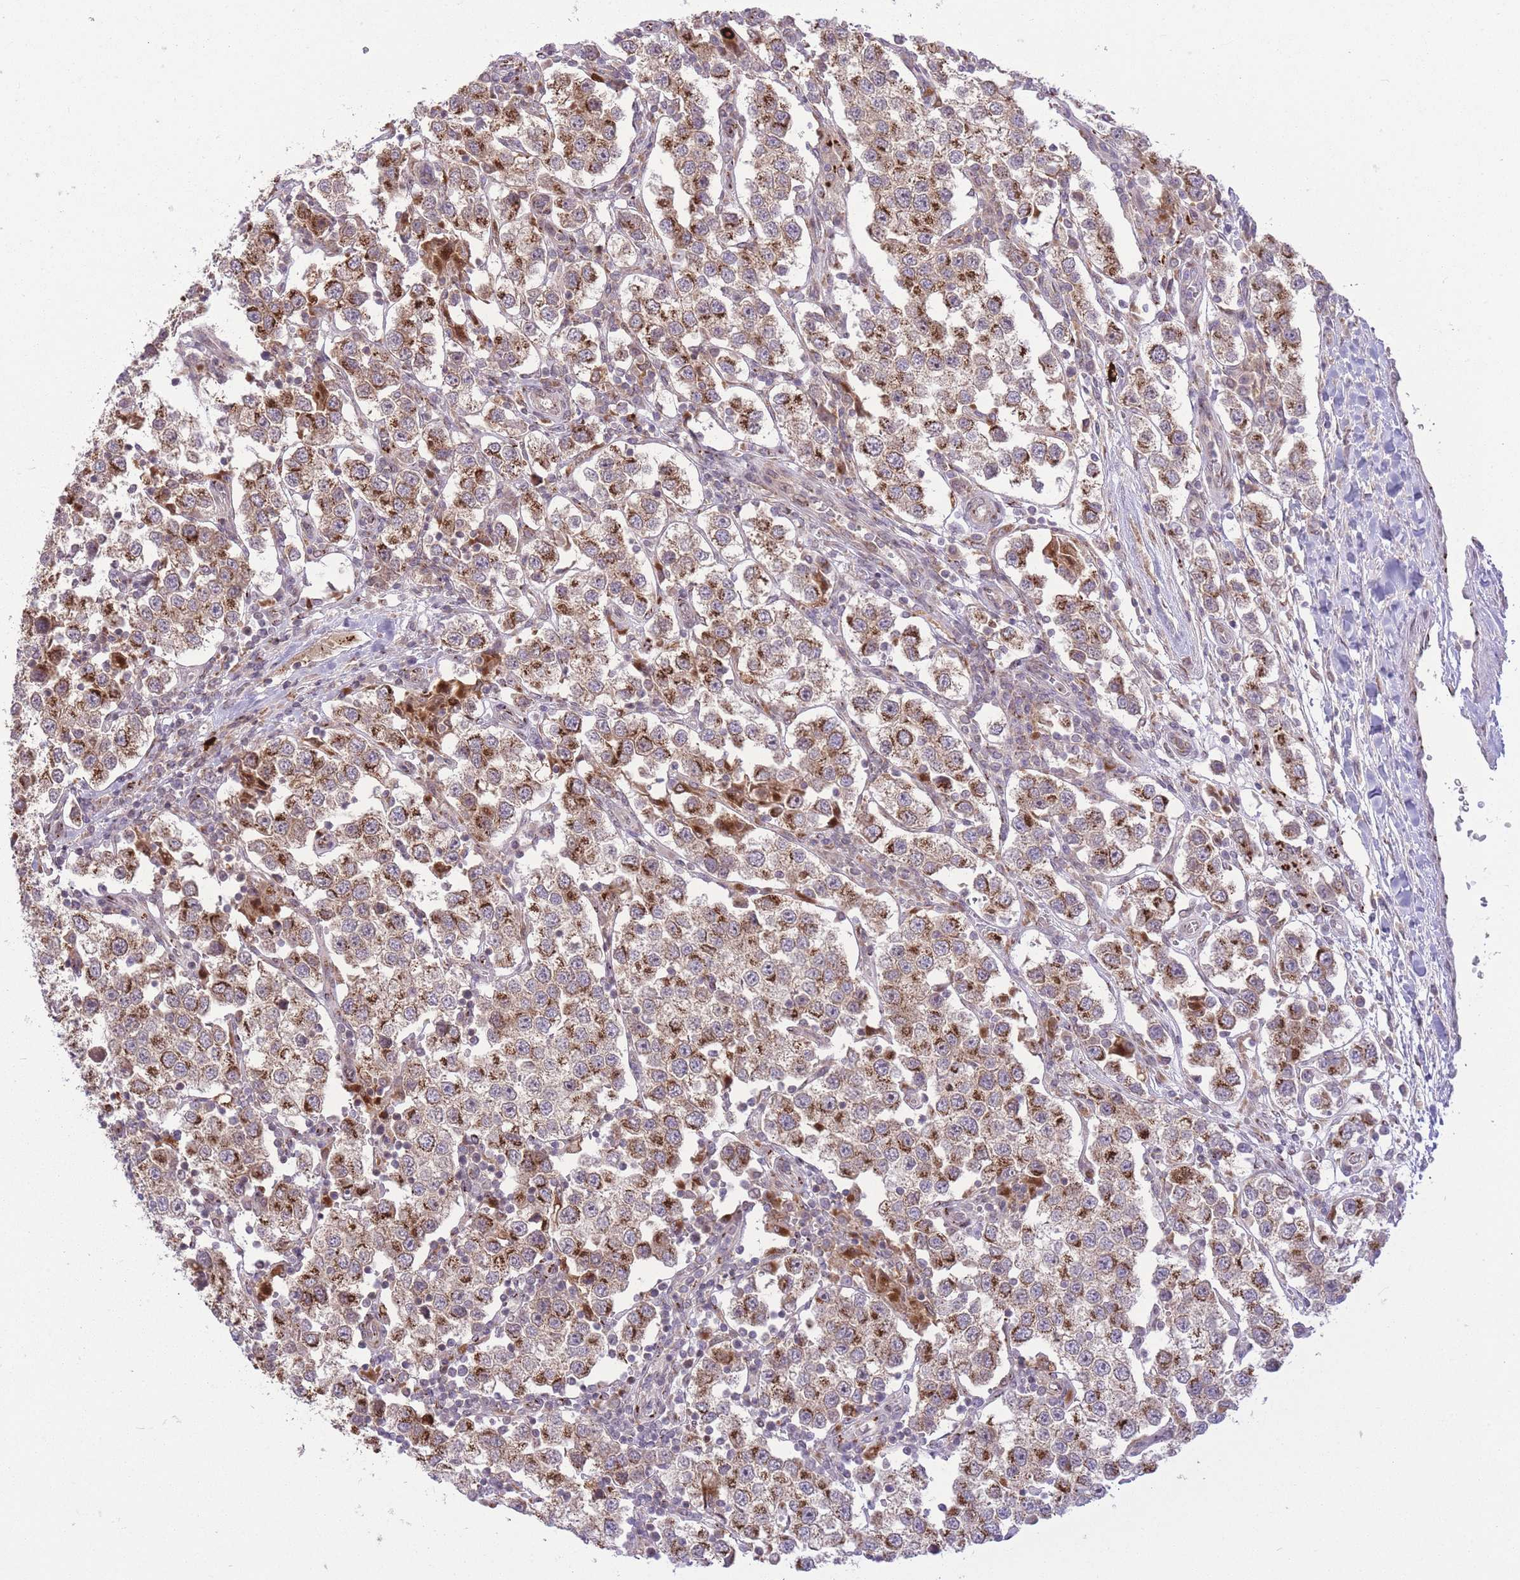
{"staining": {"intensity": "strong", "quantity": ">75%", "location": "cytoplasmic/membranous"}, "tissue": "testis cancer", "cell_type": "Tumor cells", "image_type": "cancer", "snomed": [{"axis": "morphology", "description": "Seminoma, NOS"}, {"axis": "topography", "description": "Testis"}], "caption": "Protein analysis of testis cancer (seminoma) tissue displays strong cytoplasmic/membranous staining in approximately >75% of tumor cells.", "gene": "ZBED5", "patient": {"sex": "male", "age": 37}}